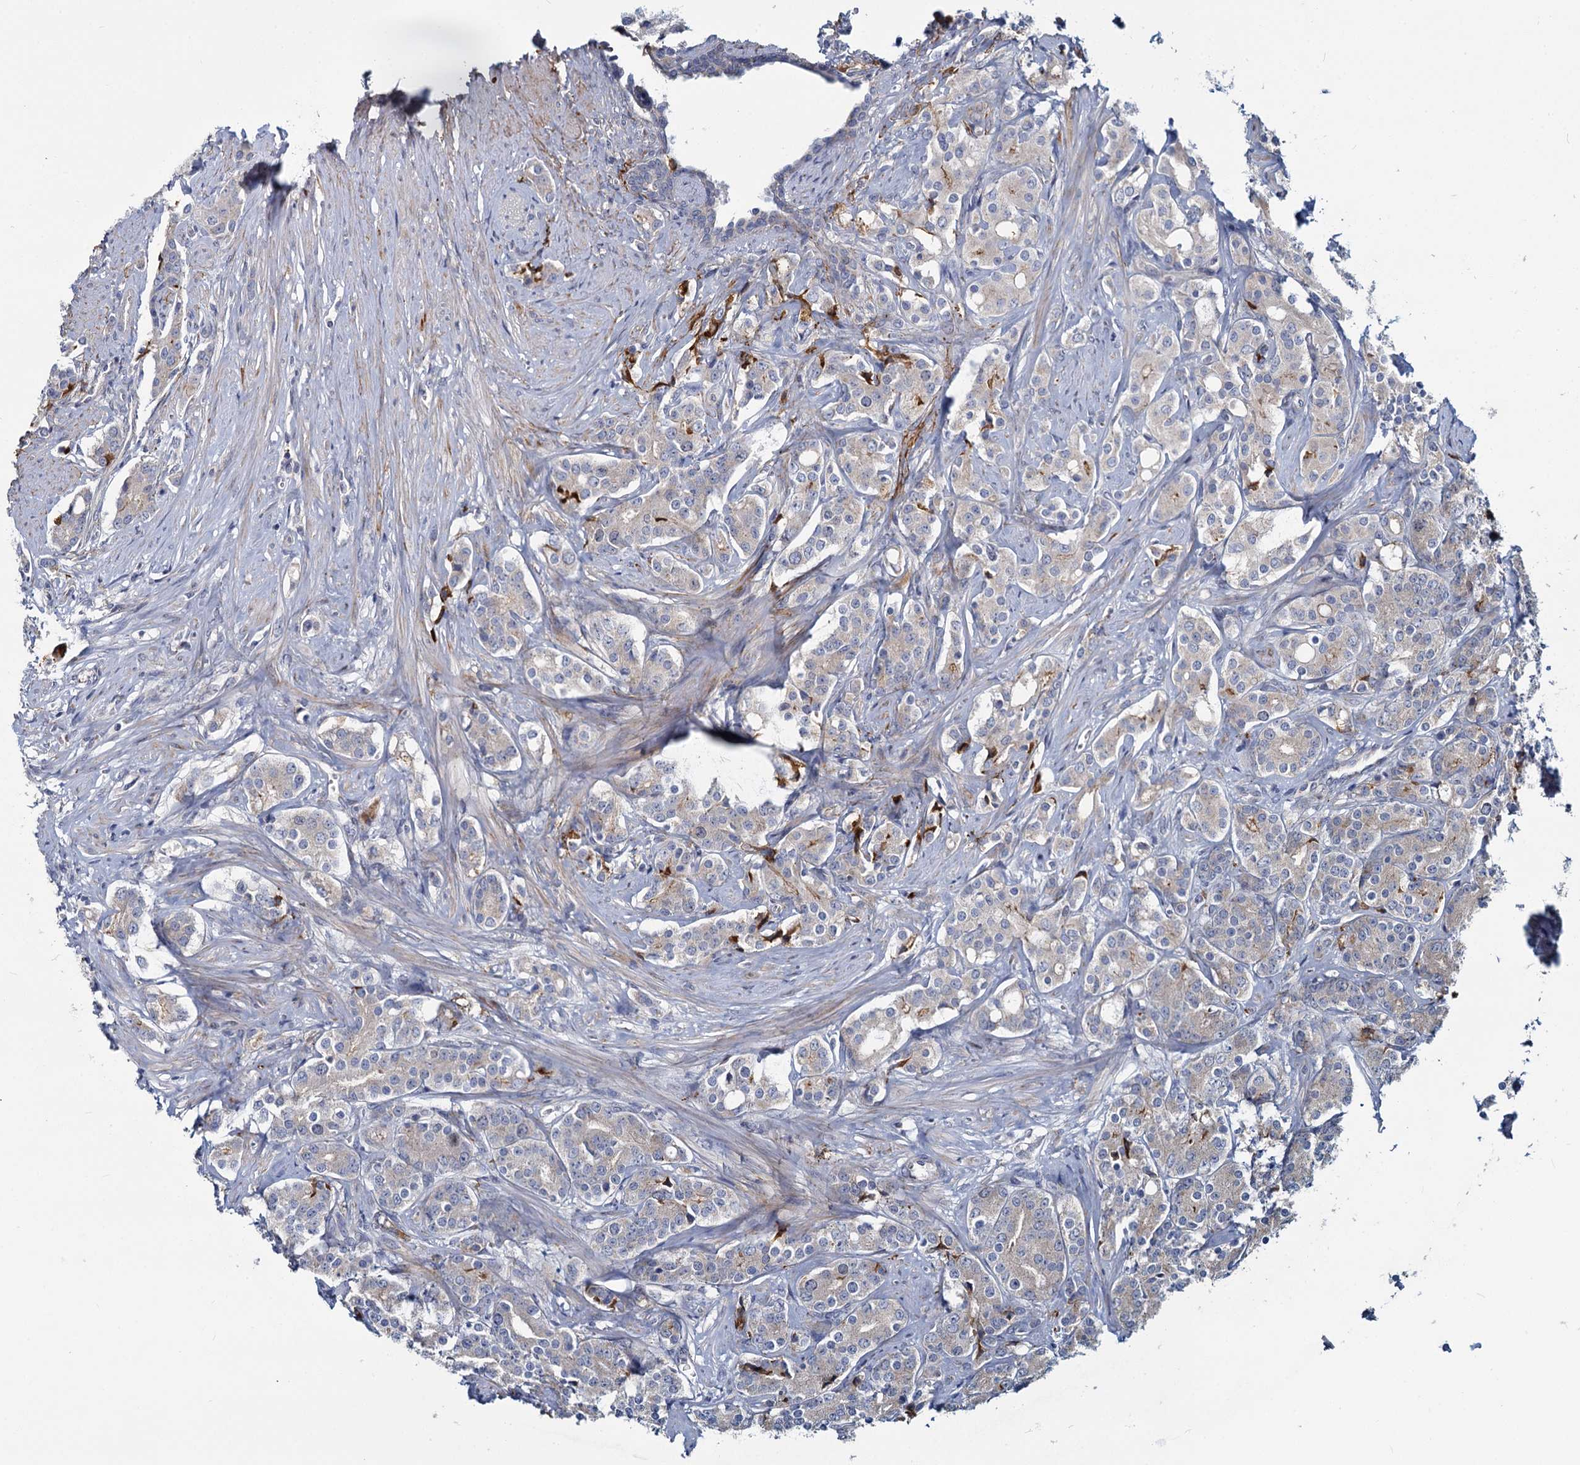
{"staining": {"intensity": "negative", "quantity": "none", "location": "none"}, "tissue": "prostate cancer", "cell_type": "Tumor cells", "image_type": "cancer", "snomed": [{"axis": "morphology", "description": "Adenocarcinoma, High grade"}, {"axis": "topography", "description": "Prostate"}], "caption": "Prostate high-grade adenocarcinoma was stained to show a protein in brown. There is no significant staining in tumor cells. (Stains: DAB (3,3'-diaminobenzidine) immunohistochemistry (IHC) with hematoxylin counter stain, Microscopy: brightfield microscopy at high magnification).", "gene": "DCUN1D2", "patient": {"sex": "male", "age": 62}}